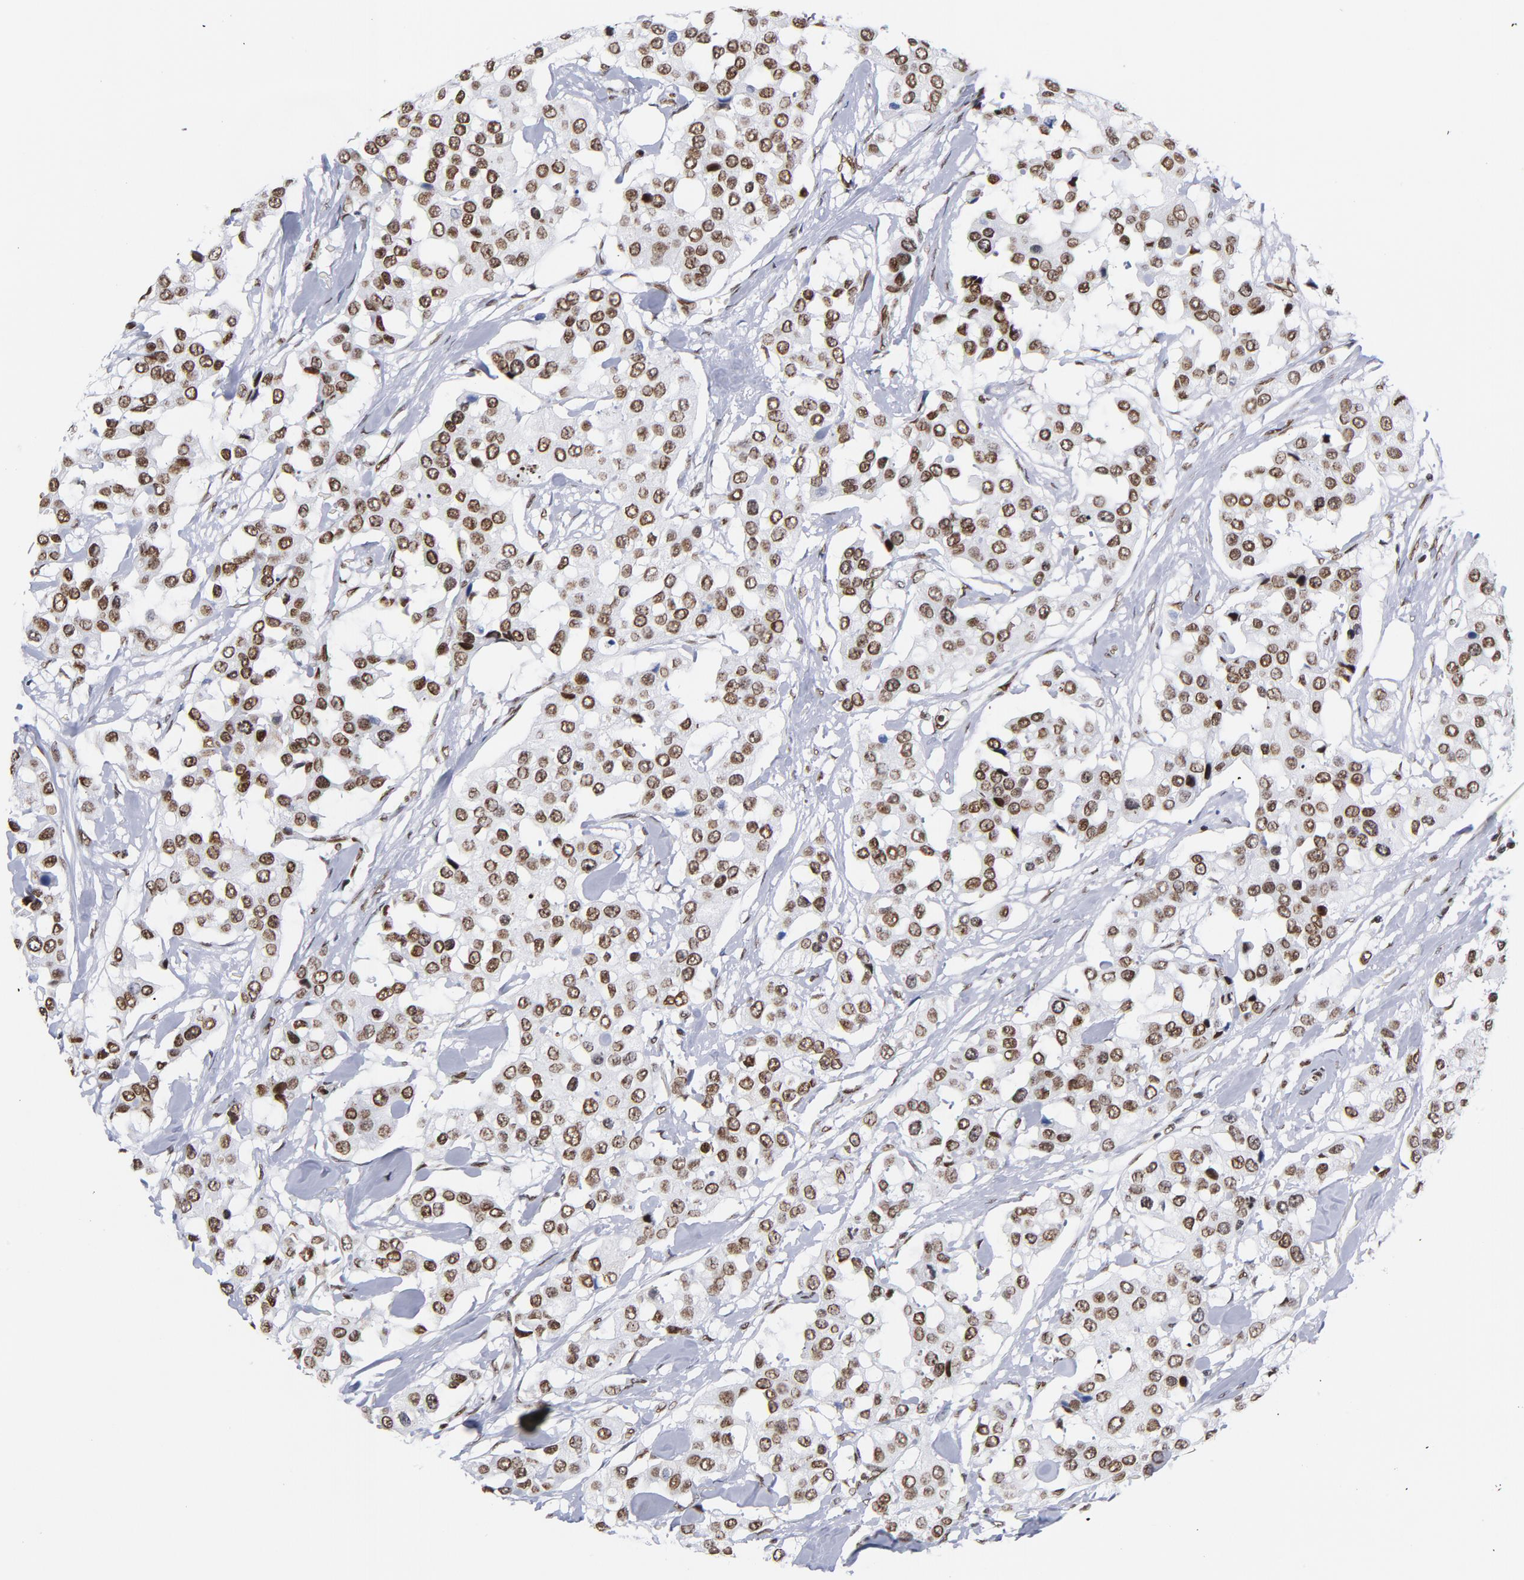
{"staining": {"intensity": "moderate", "quantity": ">75%", "location": "cytoplasmic/membranous,nuclear"}, "tissue": "breast cancer", "cell_type": "Tumor cells", "image_type": "cancer", "snomed": [{"axis": "morphology", "description": "Duct carcinoma"}, {"axis": "topography", "description": "Breast"}], "caption": "Human breast intraductal carcinoma stained with a protein marker demonstrates moderate staining in tumor cells.", "gene": "TOP2B", "patient": {"sex": "female", "age": 80}}